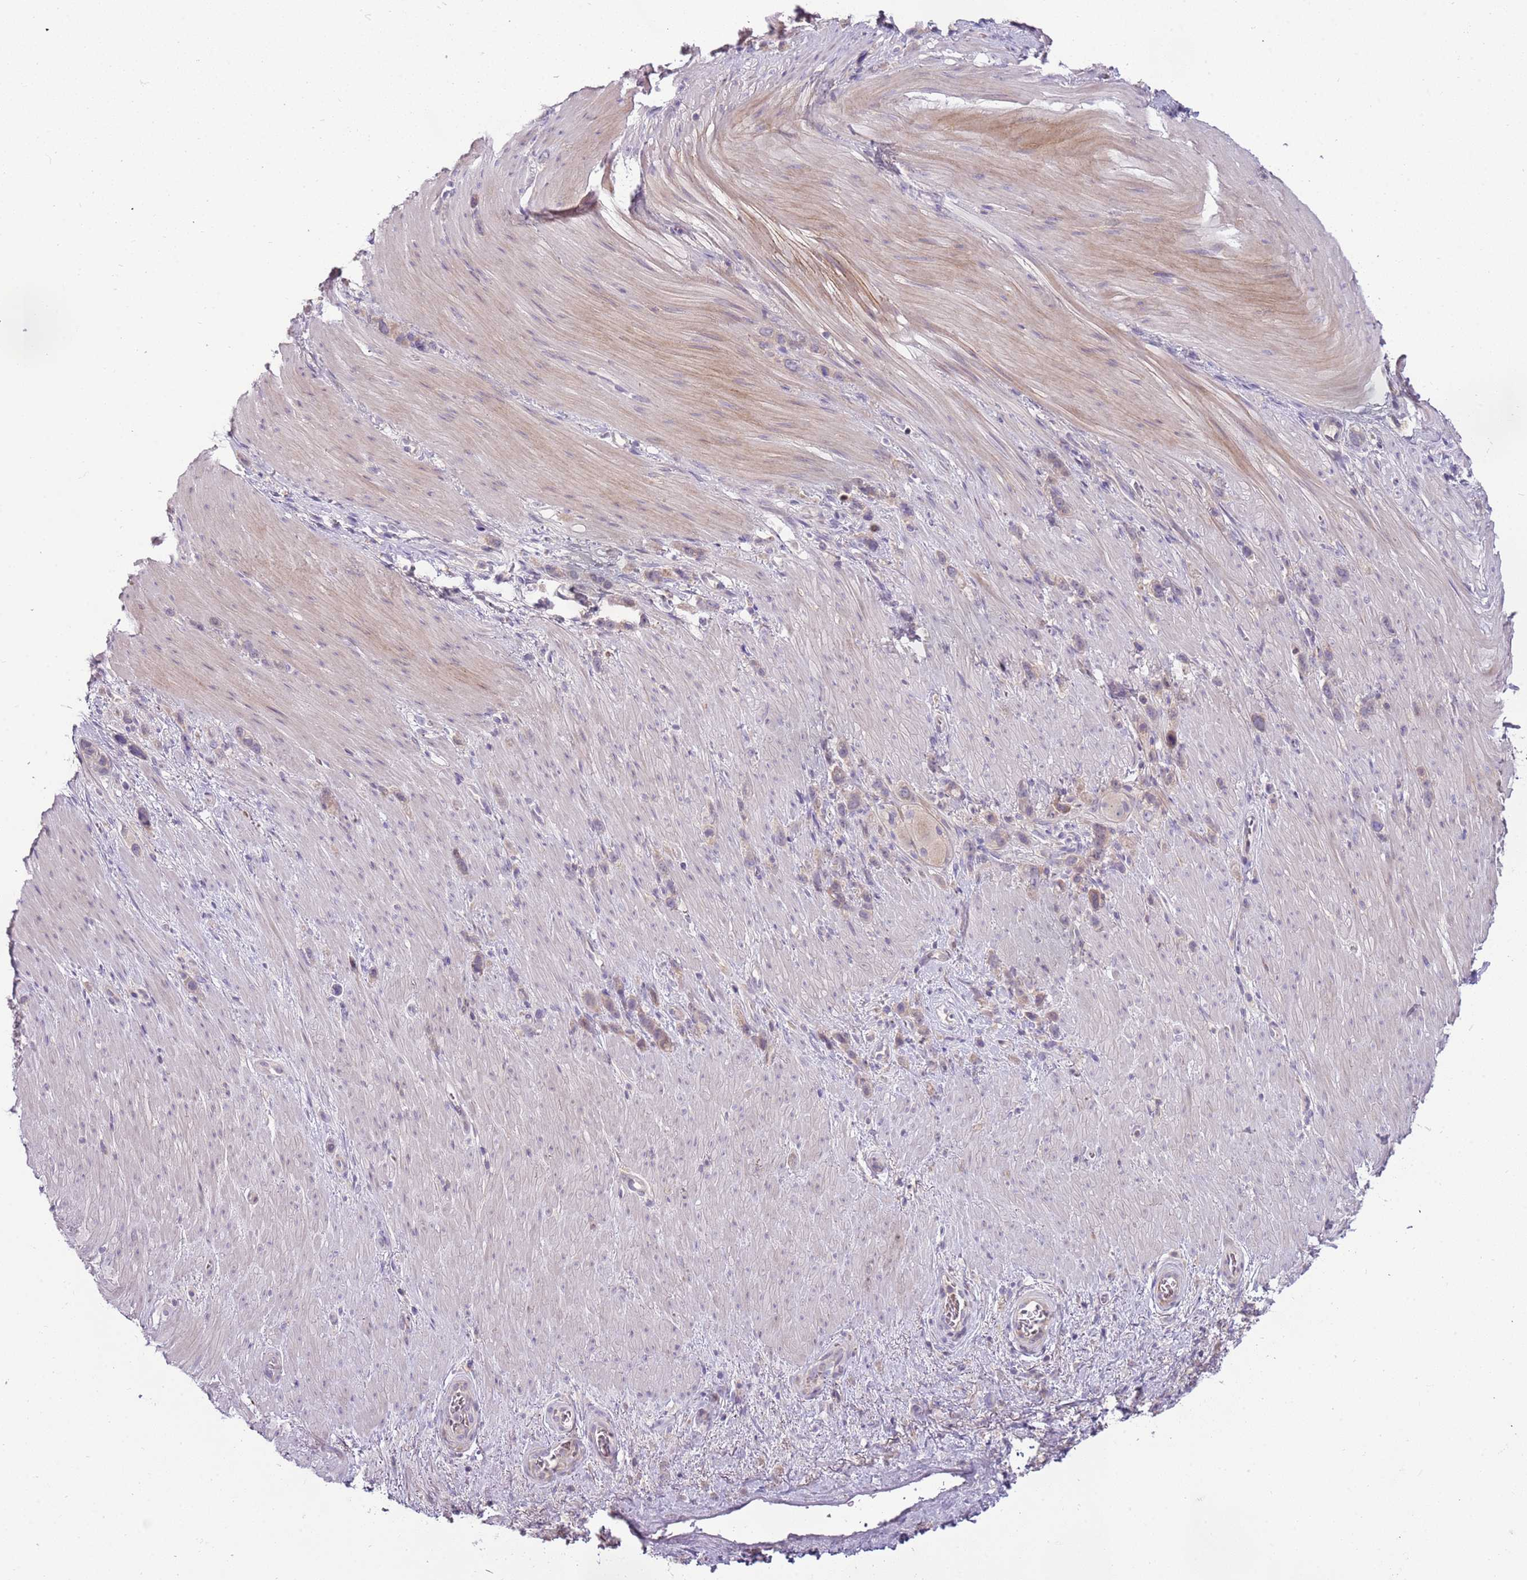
{"staining": {"intensity": "weak", "quantity": "<25%", "location": "cytoplasmic/membranous"}, "tissue": "stomach cancer", "cell_type": "Tumor cells", "image_type": "cancer", "snomed": [{"axis": "morphology", "description": "Adenocarcinoma, NOS"}, {"axis": "topography", "description": "Stomach"}], "caption": "The IHC micrograph has no significant positivity in tumor cells of stomach adenocarcinoma tissue.", "gene": "ARHGAP5", "patient": {"sex": "female", "age": 65}}